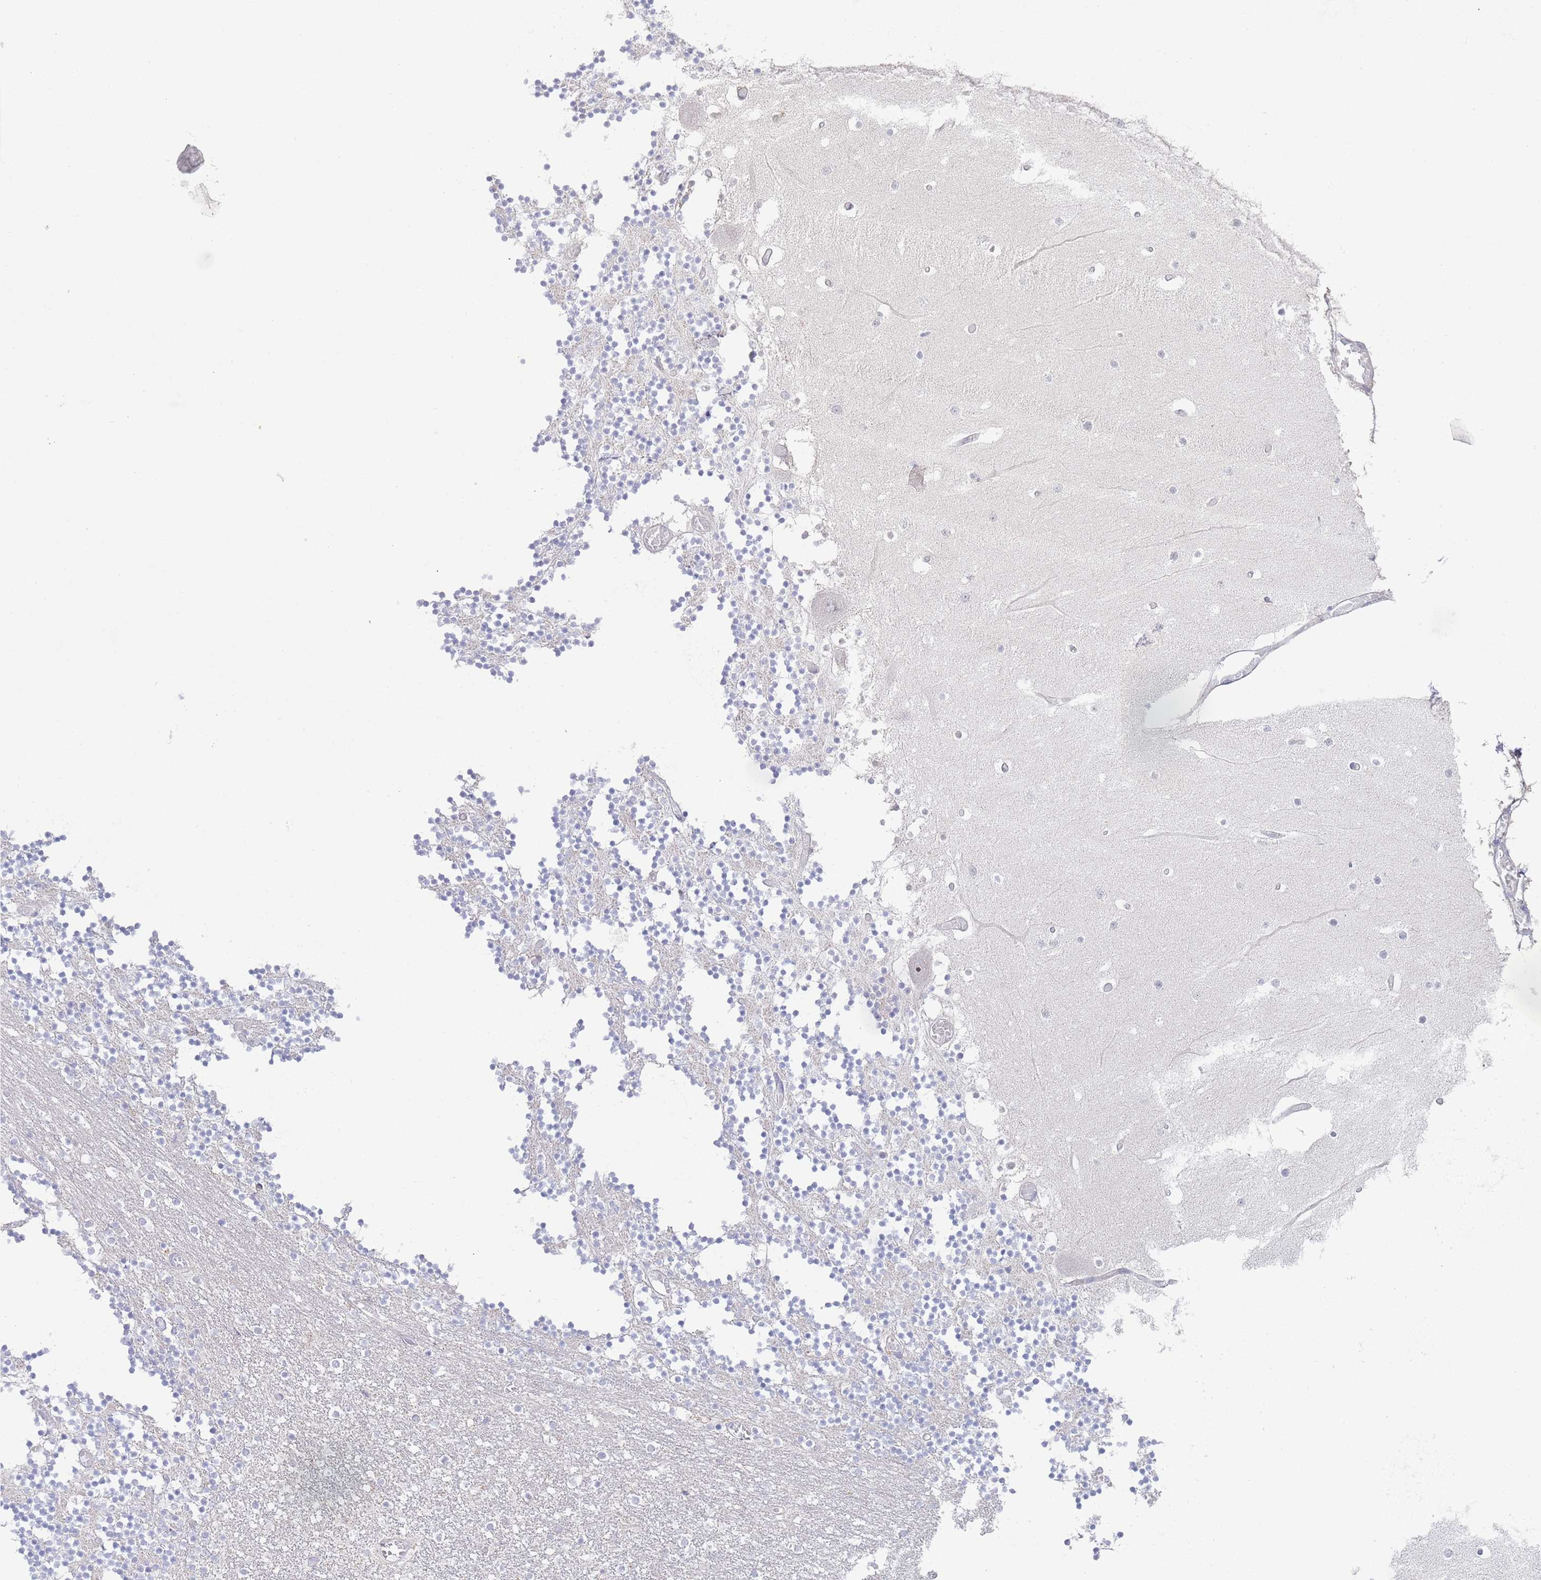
{"staining": {"intensity": "negative", "quantity": "none", "location": "none"}, "tissue": "cerebellum", "cell_type": "Cells in granular layer", "image_type": "normal", "snomed": [{"axis": "morphology", "description": "Normal tissue, NOS"}, {"axis": "topography", "description": "Cerebellum"}], "caption": "Immunohistochemistry image of unremarkable cerebellum stained for a protein (brown), which exhibits no expression in cells in granular layer.", "gene": "LPXN", "patient": {"sex": "female", "age": 28}}